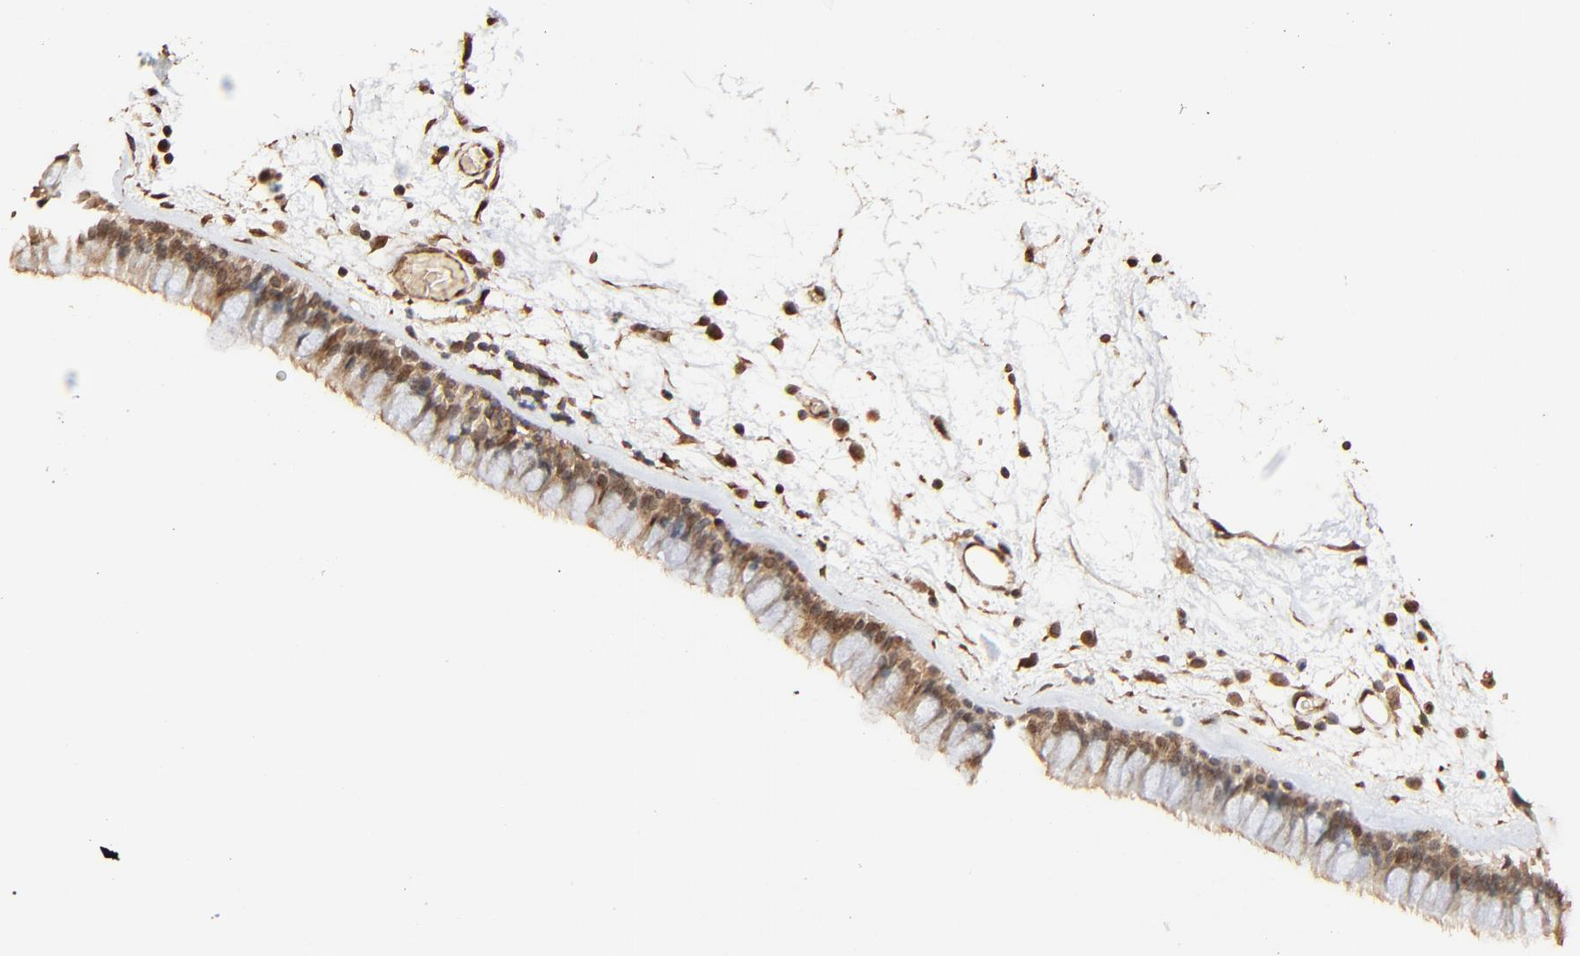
{"staining": {"intensity": "moderate", "quantity": "25%-75%", "location": "nuclear"}, "tissue": "nasopharynx", "cell_type": "Respiratory epithelial cells", "image_type": "normal", "snomed": [{"axis": "morphology", "description": "Normal tissue, NOS"}, {"axis": "morphology", "description": "Inflammation, NOS"}, {"axis": "topography", "description": "Nasopharynx"}], "caption": "IHC of benign human nasopharynx demonstrates medium levels of moderate nuclear staining in about 25%-75% of respiratory epithelial cells.", "gene": "FAM227A", "patient": {"sex": "male", "age": 48}}